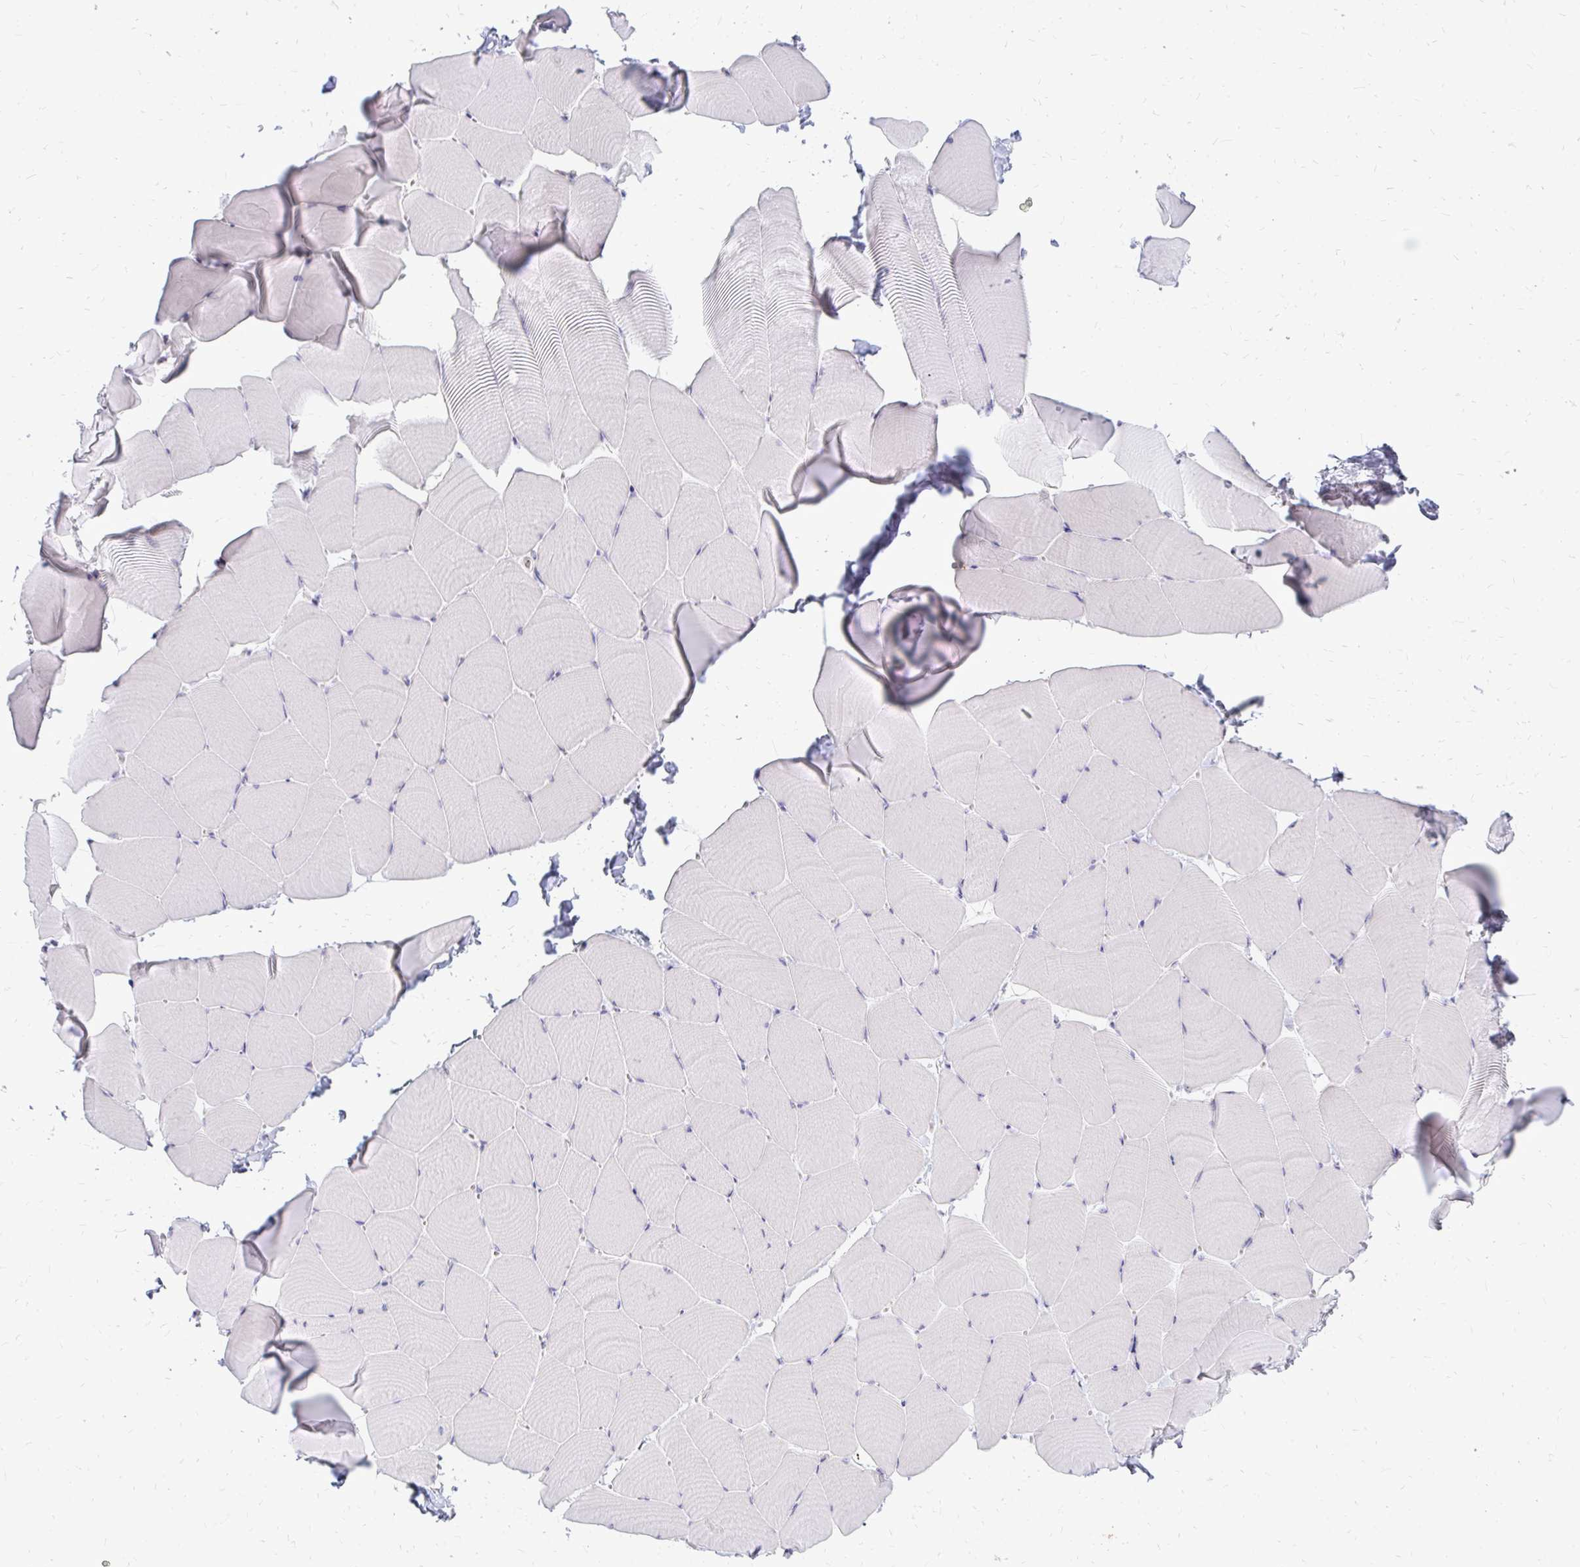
{"staining": {"intensity": "negative", "quantity": "none", "location": "none"}, "tissue": "skeletal muscle", "cell_type": "Myocytes", "image_type": "normal", "snomed": [{"axis": "morphology", "description": "Normal tissue, NOS"}, {"axis": "topography", "description": "Skeletal muscle"}], "caption": "The immunohistochemistry micrograph has no significant expression in myocytes of skeletal muscle.", "gene": "FAM9A", "patient": {"sex": "male", "age": 25}}